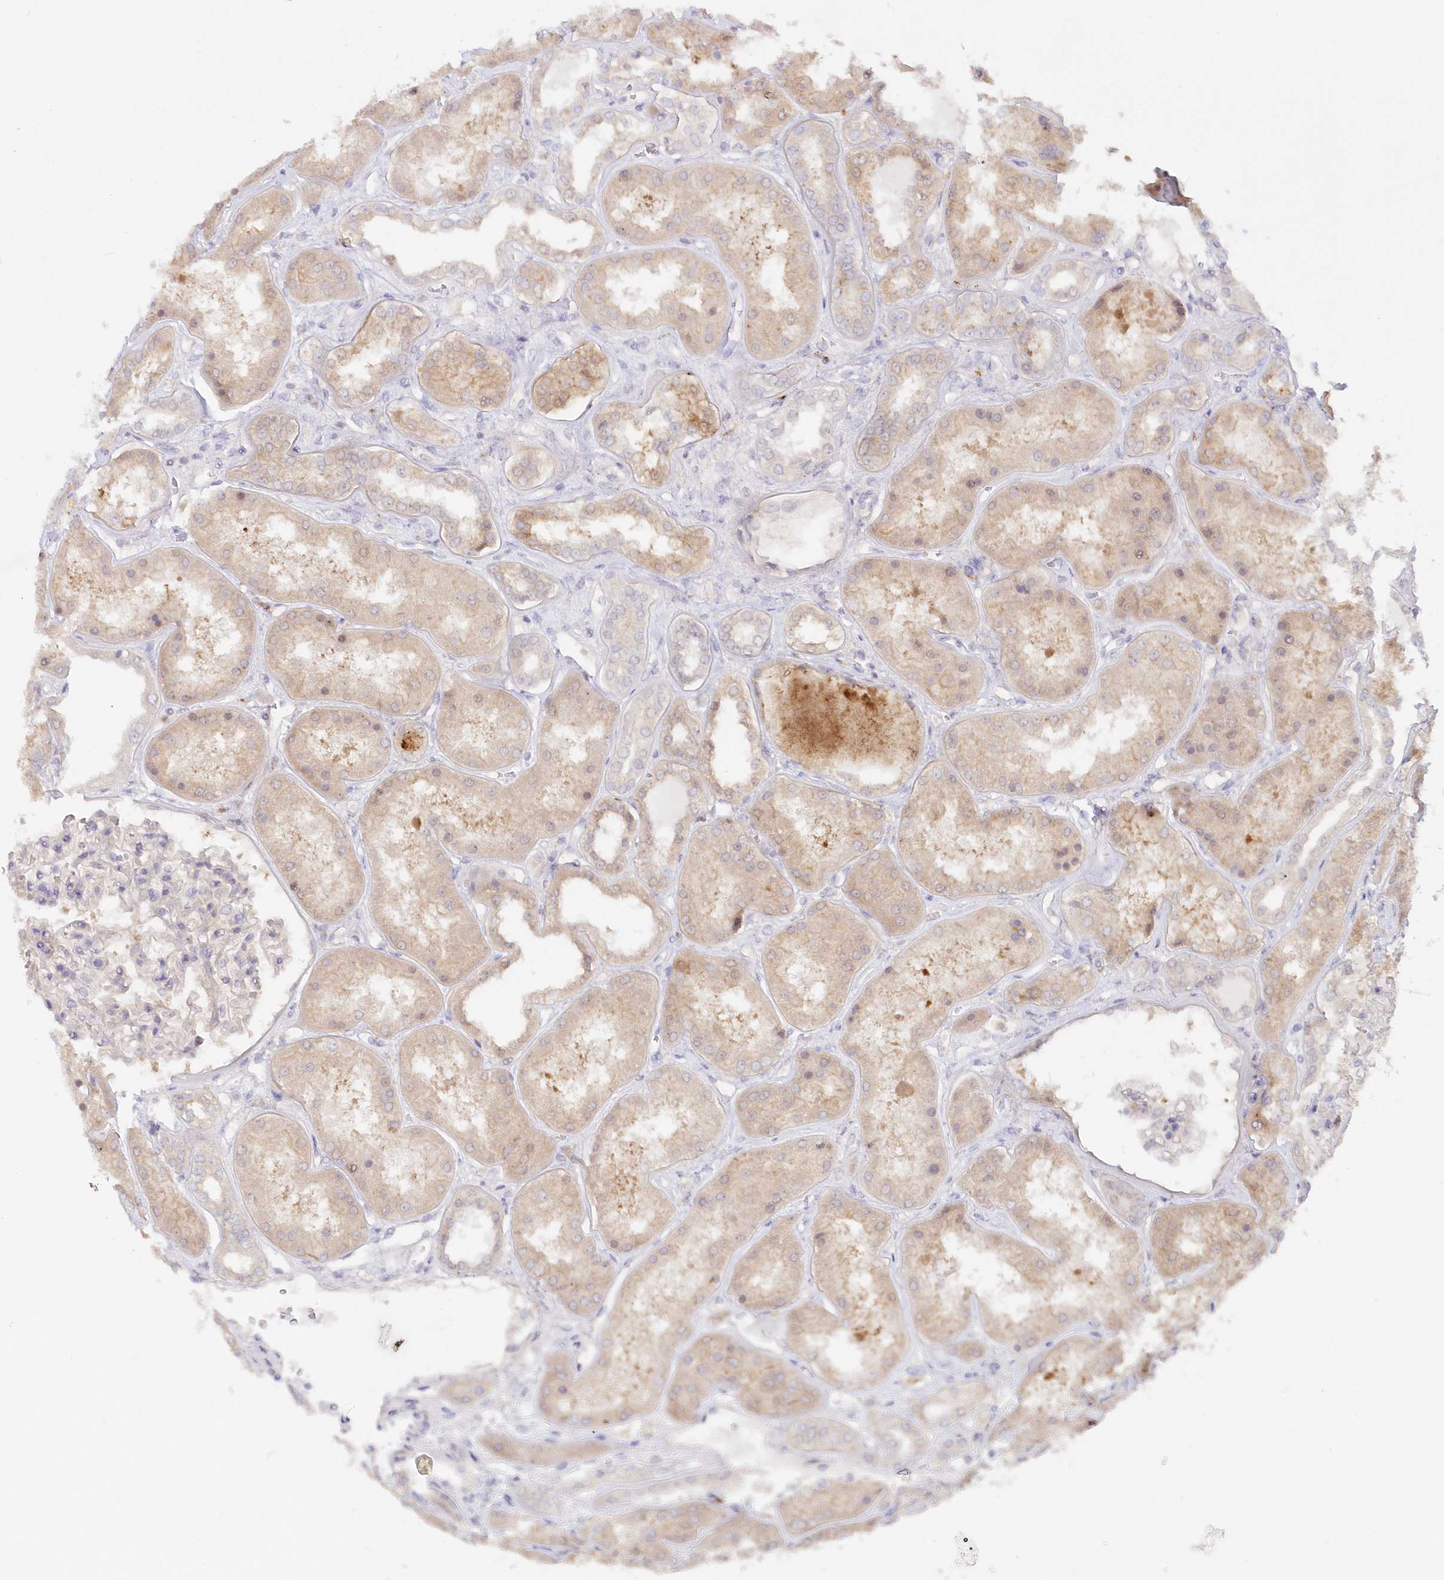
{"staining": {"intensity": "weak", "quantity": "<25%", "location": "cytoplasmic/membranous"}, "tissue": "kidney", "cell_type": "Cells in glomeruli", "image_type": "normal", "snomed": [{"axis": "morphology", "description": "Normal tissue, NOS"}, {"axis": "topography", "description": "Kidney"}], "caption": "Immunohistochemistry (IHC) image of benign kidney: human kidney stained with DAB displays no significant protein expression in cells in glomeruli.", "gene": "GBE1", "patient": {"sex": "female", "age": 56}}